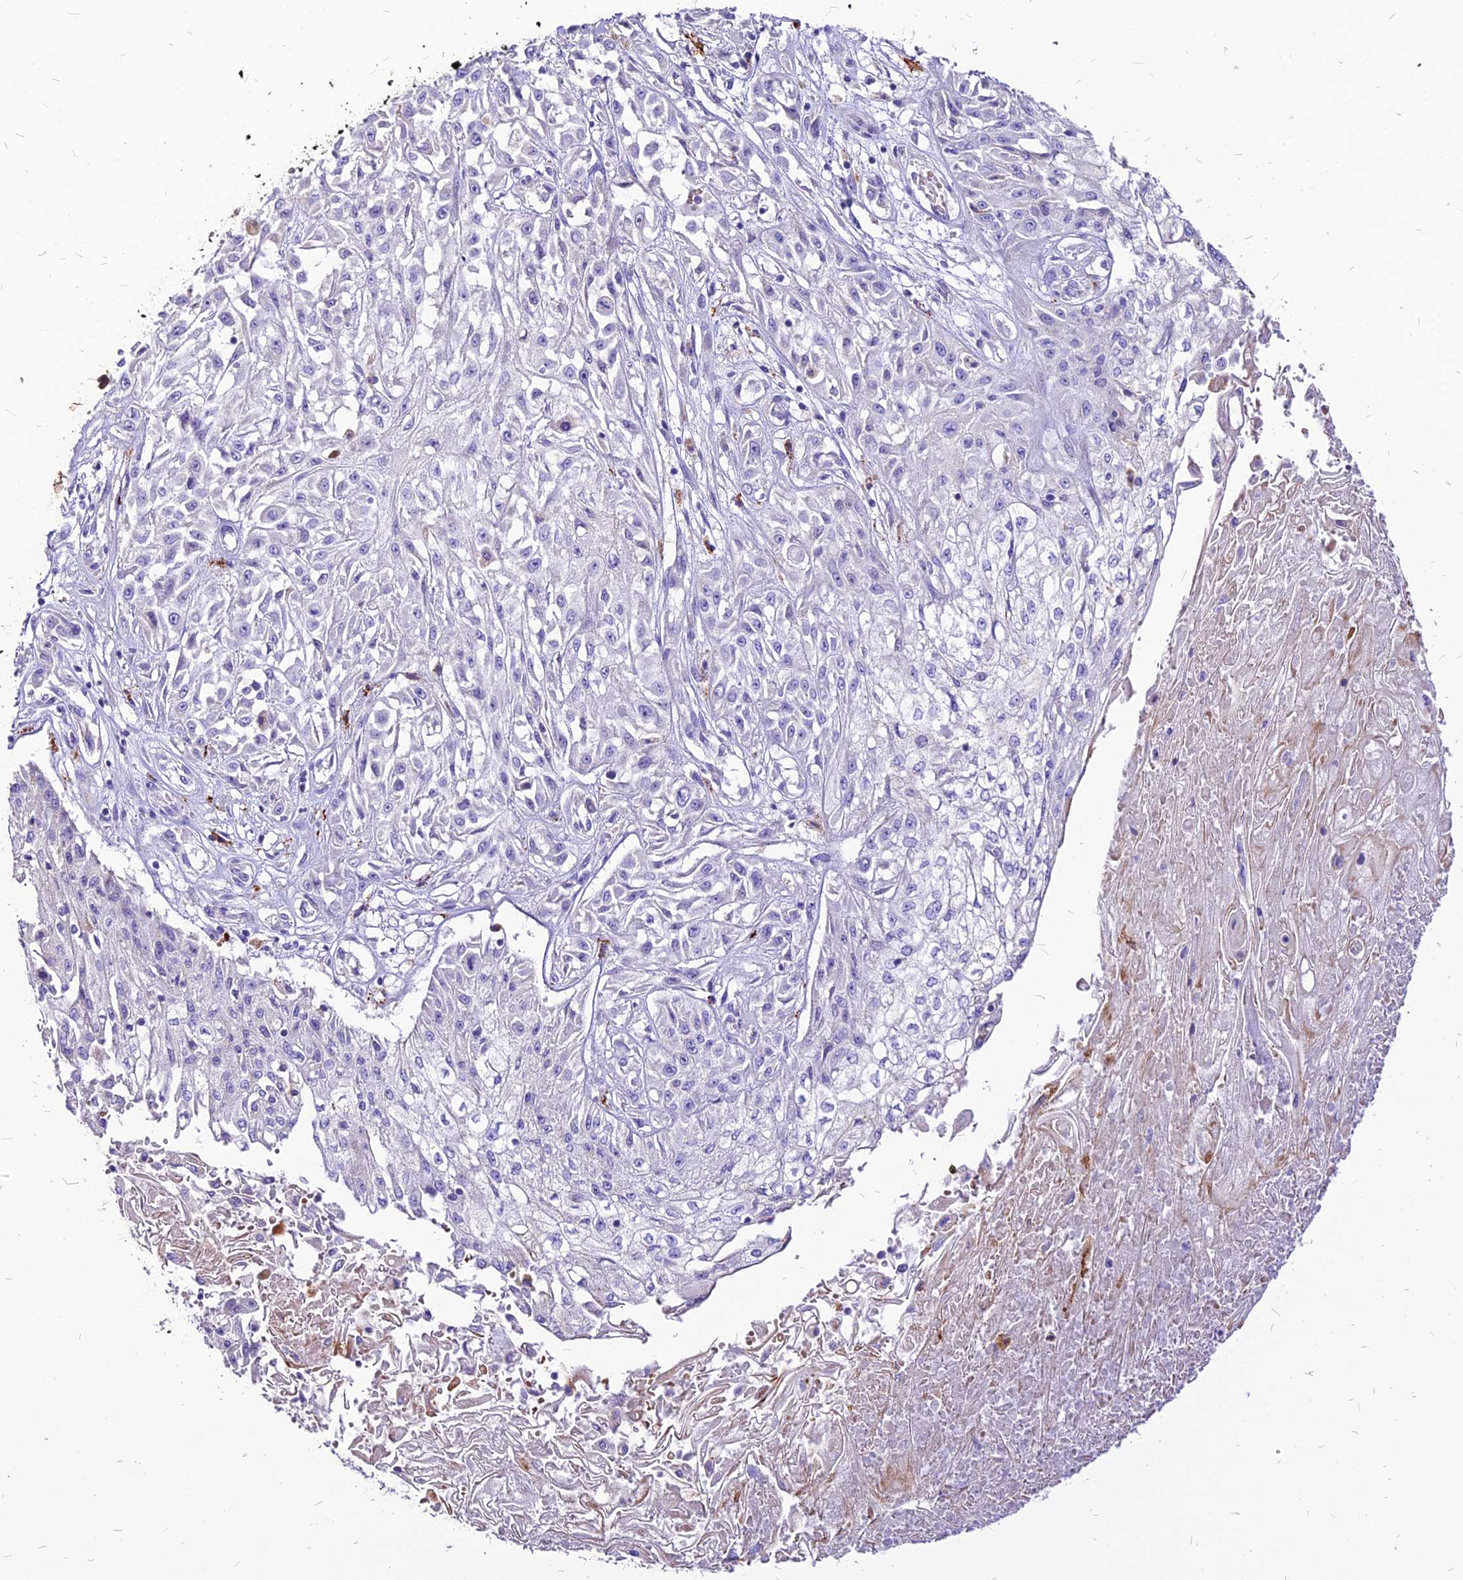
{"staining": {"intensity": "negative", "quantity": "none", "location": "none"}, "tissue": "skin cancer", "cell_type": "Tumor cells", "image_type": "cancer", "snomed": [{"axis": "morphology", "description": "Squamous cell carcinoma, NOS"}, {"axis": "morphology", "description": "Squamous cell carcinoma, metastatic, NOS"}, {"axis": "topography", "description": "Skin"}, {"axis": "topography", "description": "Lymph node"}], "caption": "Image shows no protein staining in tumor cells of skin cancer tissue.", "gene": "RIMOC1", "patient": {"sex": "male", "age": 75}}